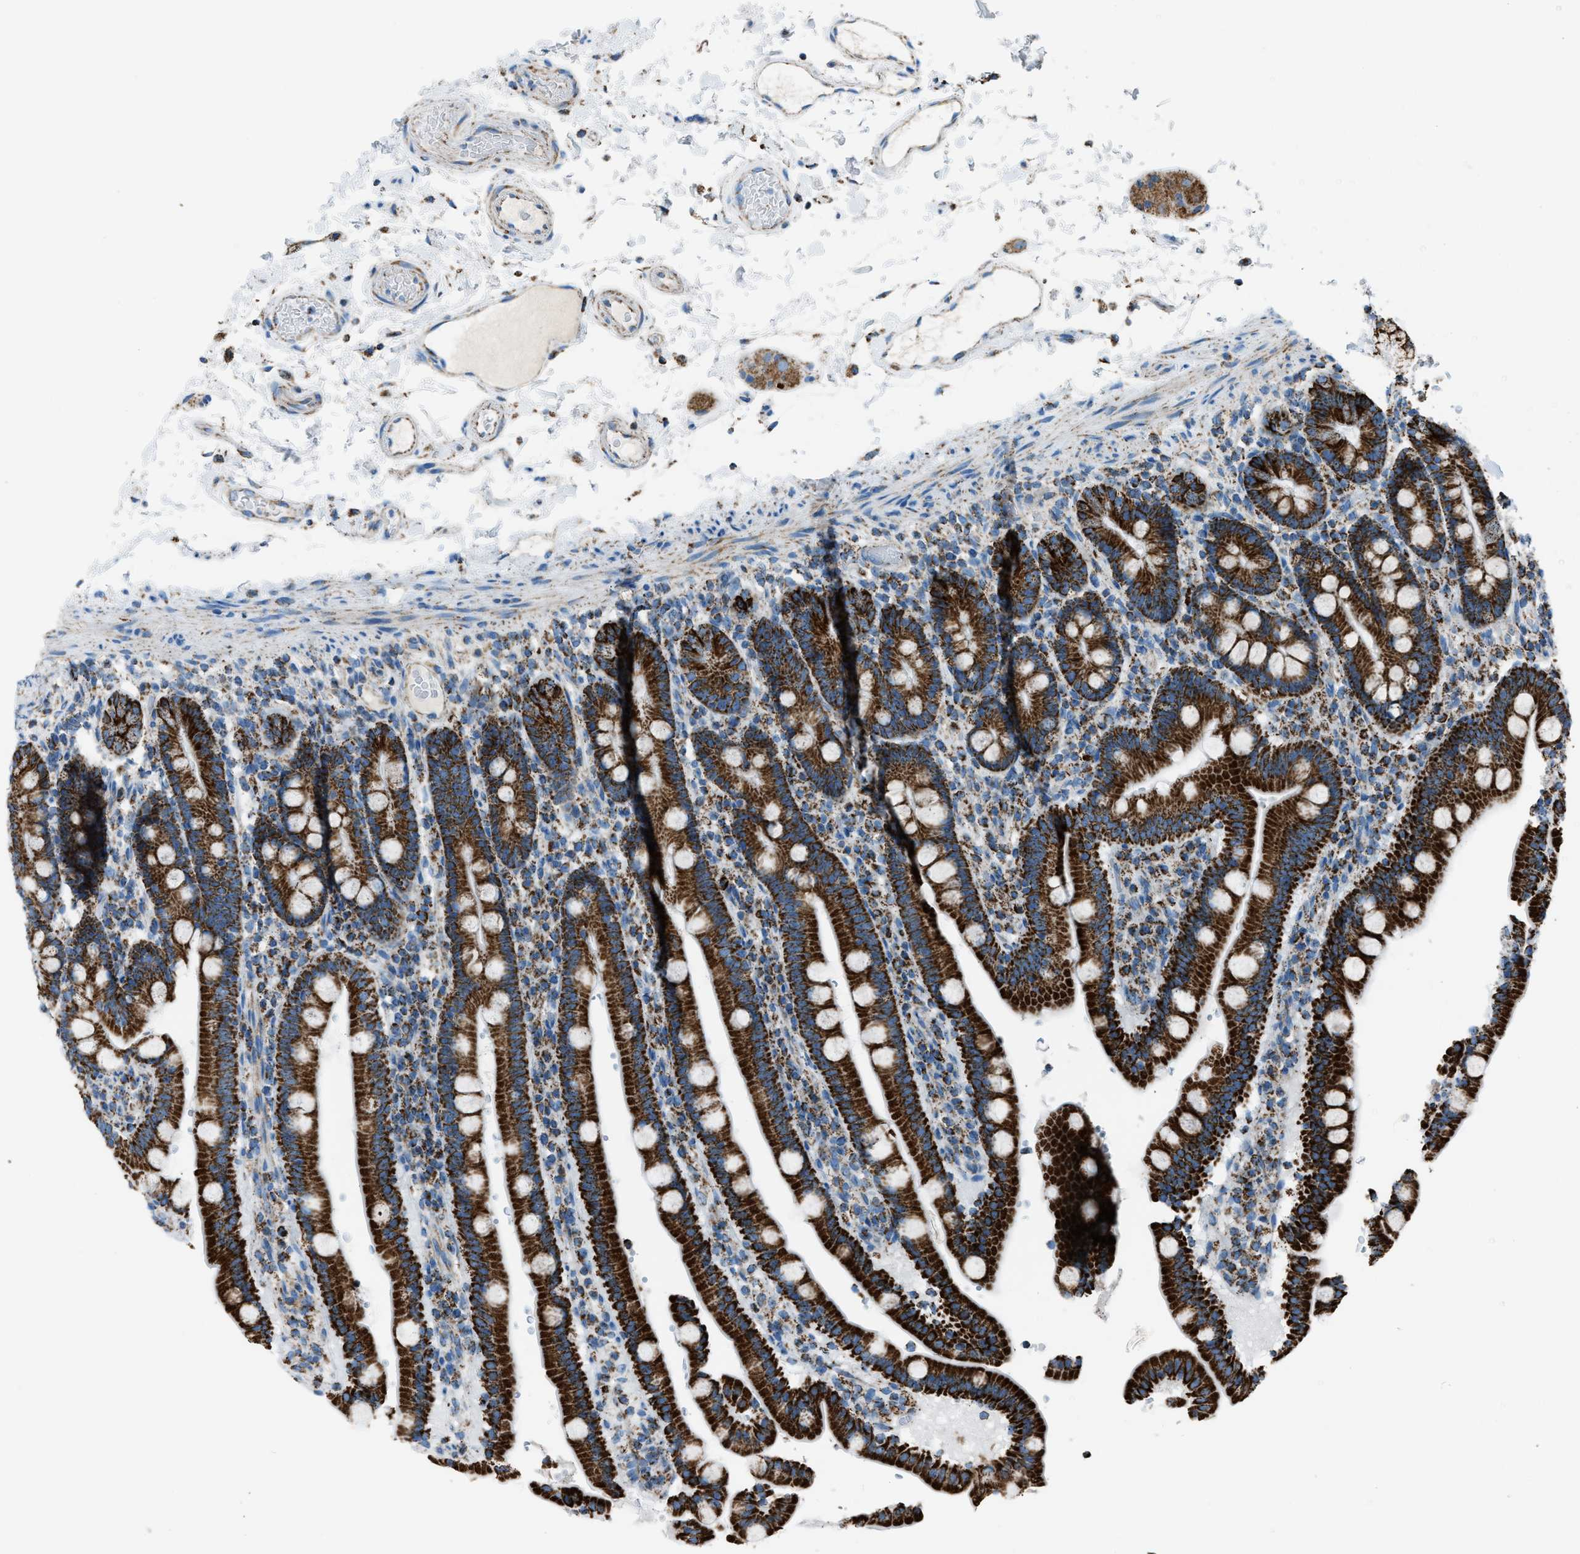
{"staining": {"intensity": "strong", "quantity": ">75%", "location": "cytoplasmic/membranous"}, "tissue": "duodenum", "cell_type": "Glandular cells", "image_type": "normal", "snomed": [{"axis": "morphology", "description": "Normal tissue, NOS"}, {"axis": "topography", "description": "Small intestine, NOS"}], "caption": "Glandular cells display high levels of strong cytoplasmic/membranous staining in about >75% of cells in normal duodenum. Using DAB (3,3'-diaminobenzidine) (brown) and hematoxylin (blue) stains, captured at high magnification using brightfield microscopy.", "gene": "MDH2", "patient": {"sex": "female", "age": 71}}